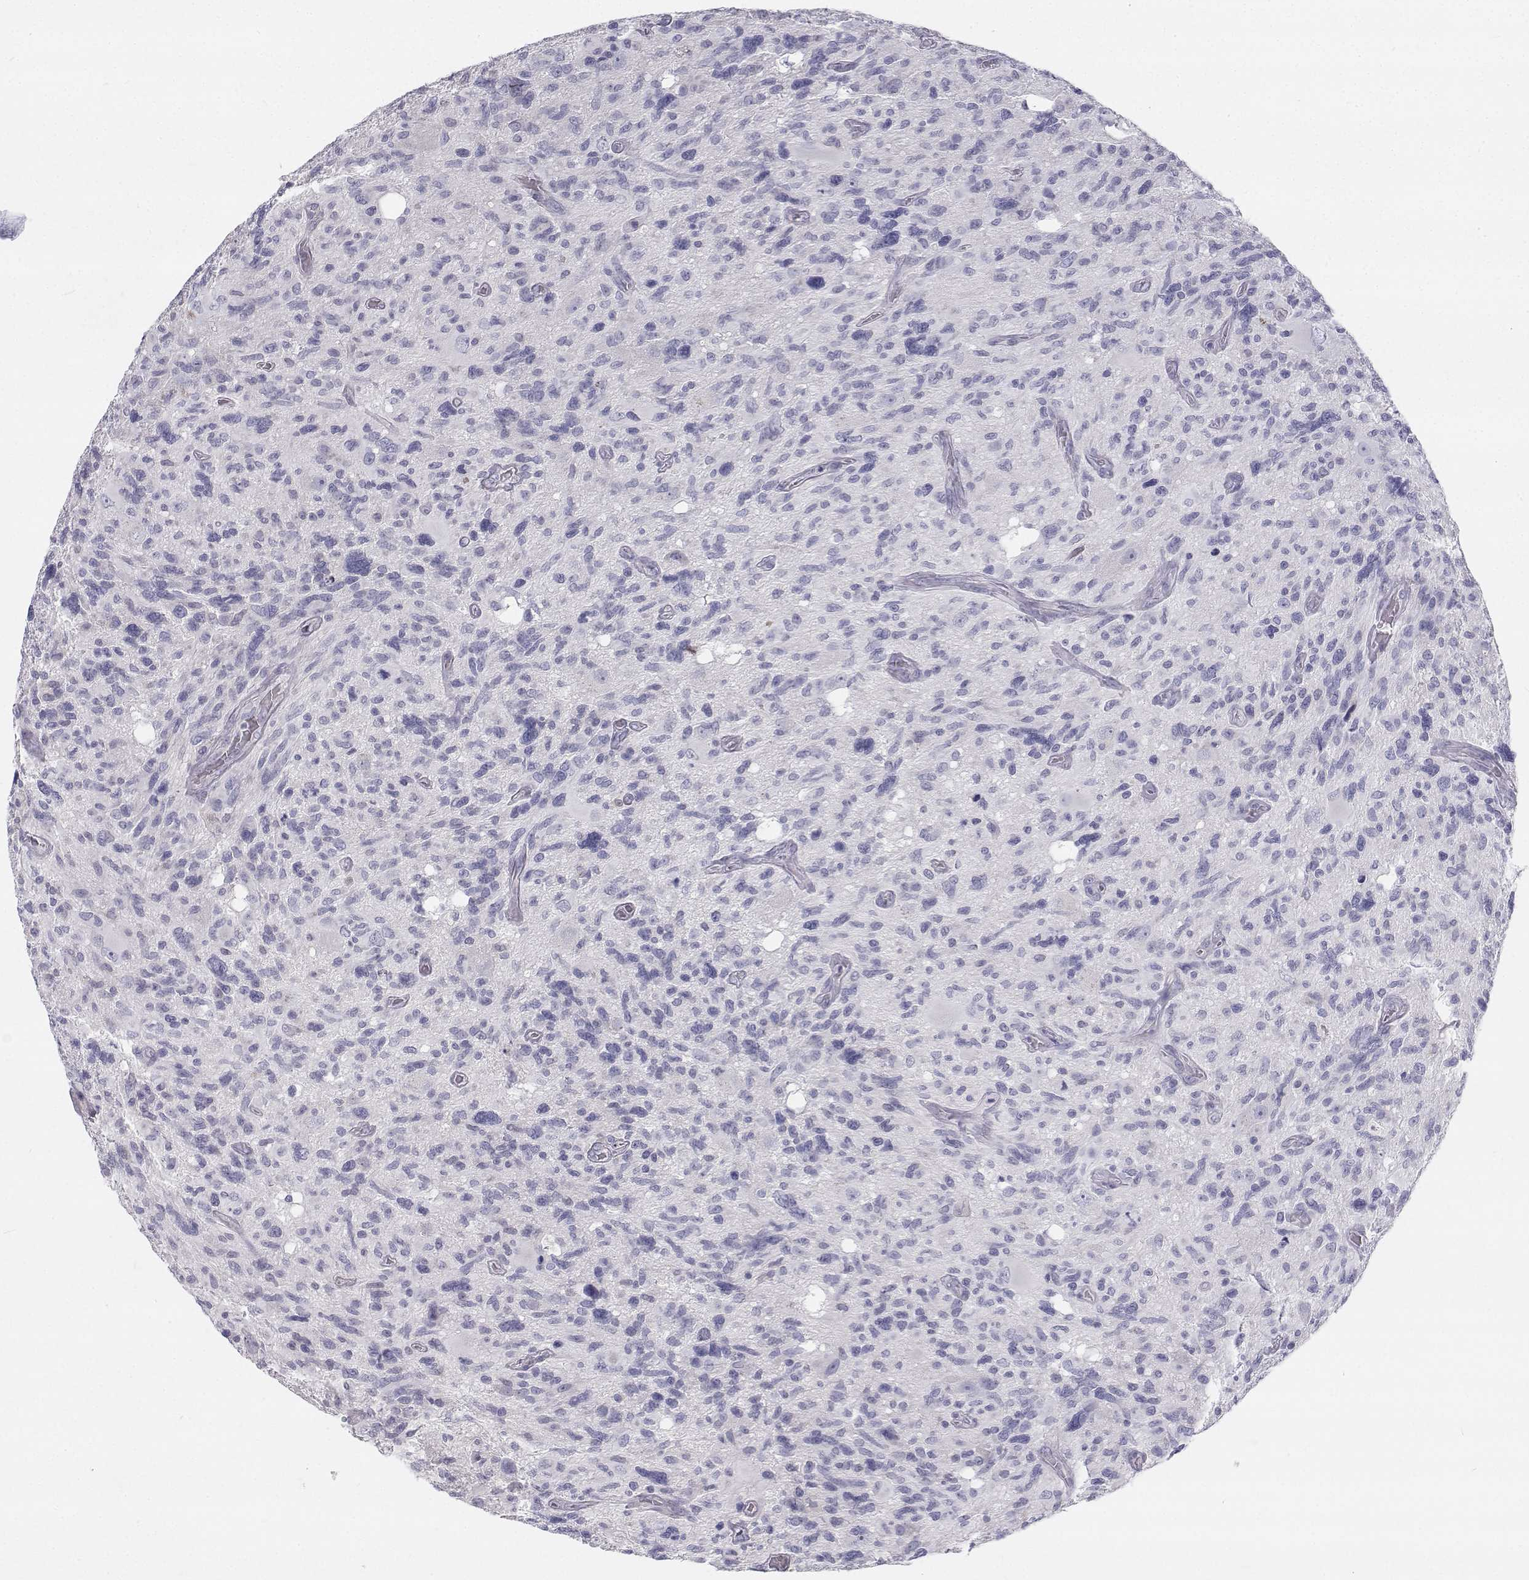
{"staining": {"intensity": "negative", "quantity": "none", "location": "none"}, "tissue": "glioma", "cell_type": "Tumor cells", "image_type": "cancer", "snomed": [{"axis": "morphology", "description": "Glioma, malignant, High grade"}, {"axis": "topography", "description": "Brain"}], "caption": "An IHC image of high-grade glioma (malignant) is shown. There is no staining in tumor cells of high-grade glioma (malignant).", "gene": "TTN", "patient": {"sex": "male", "age": 49}}